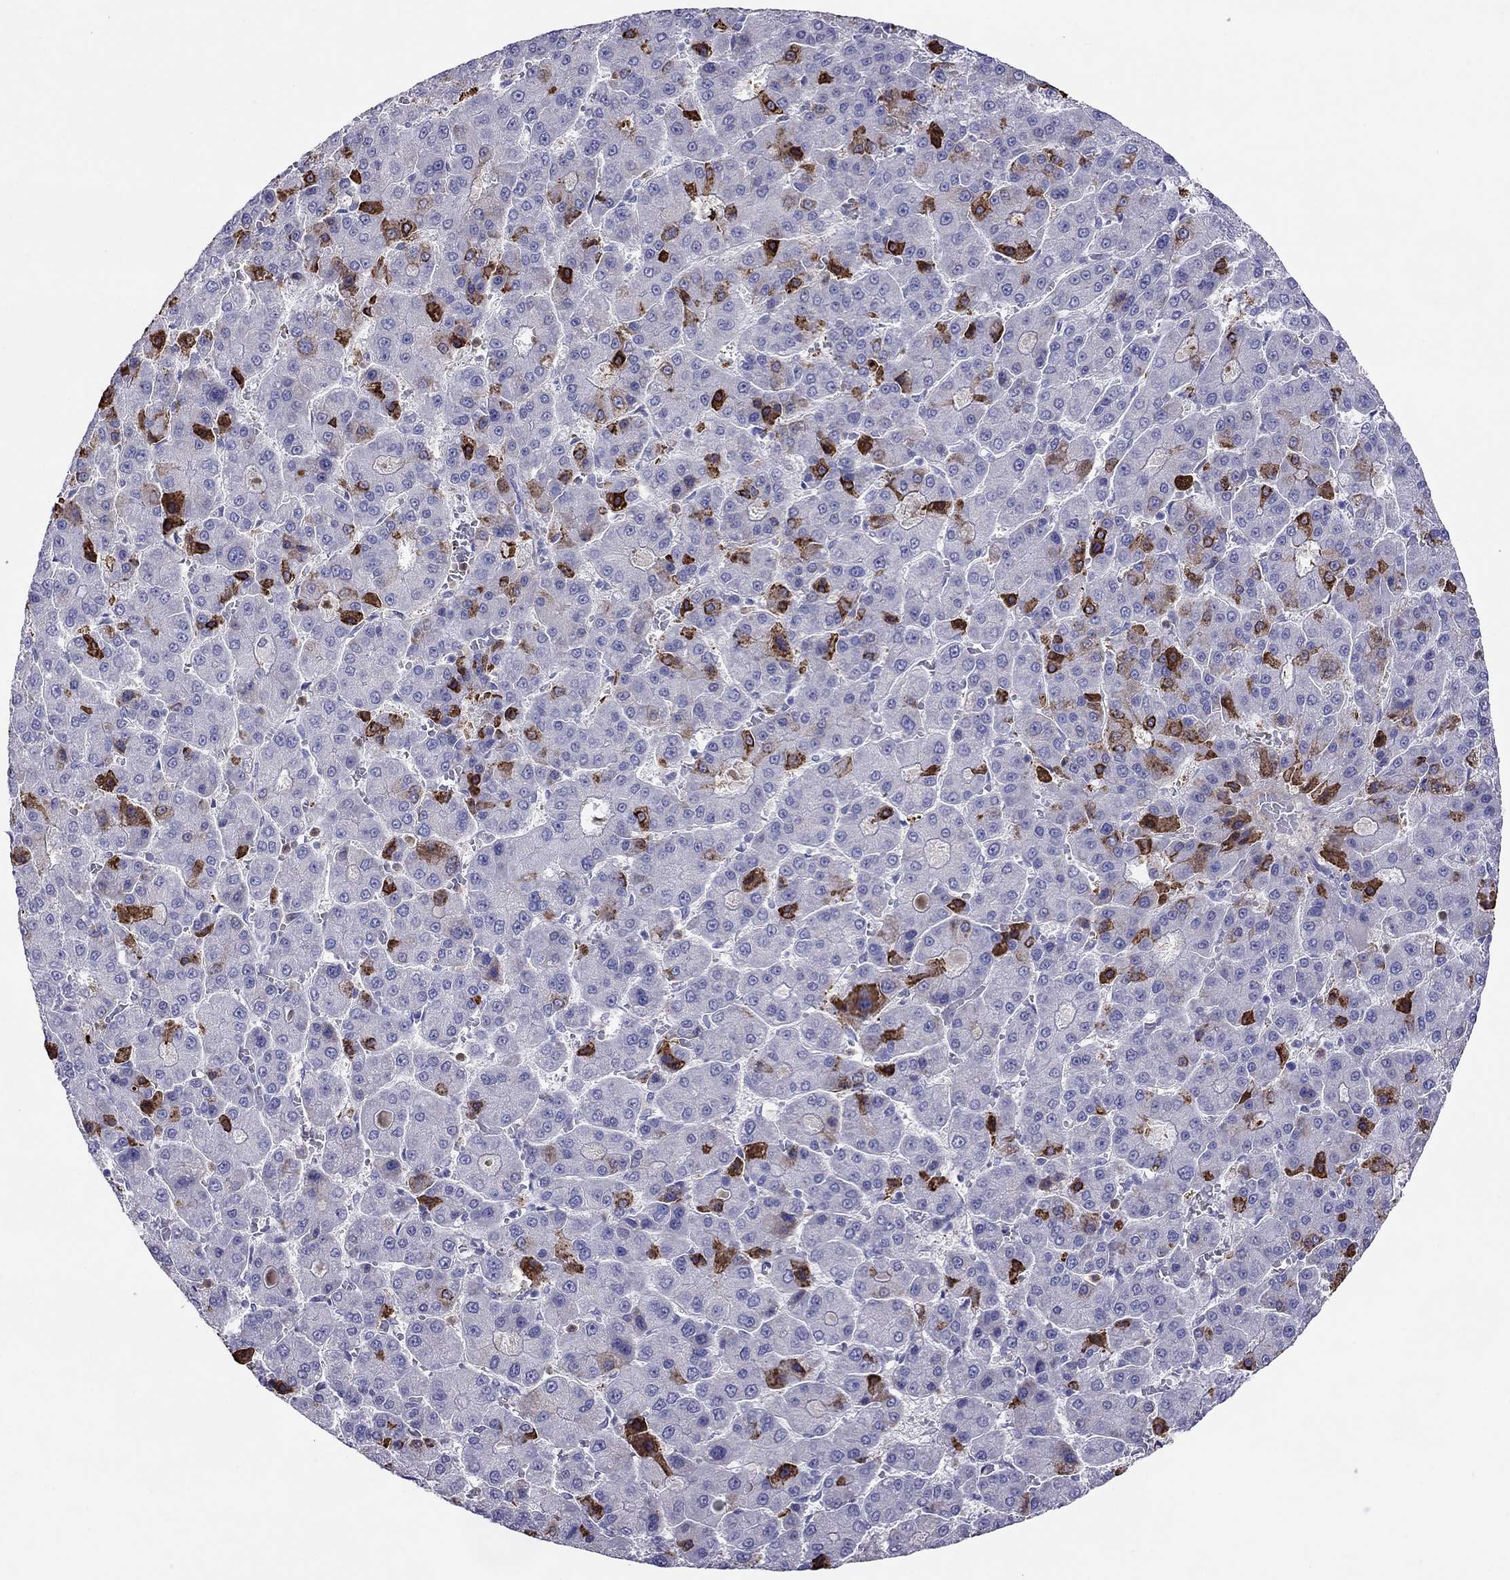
{"staining": {"intensity": "strong", "quantity": "<25%", "location": "cytoplasmic/membranous"}, "tissue": "liver cancer", "cell_type": "Tumor cells", "image_type": "cancer", "snomed": [{"axis": "morphology", "description": "Carcinoma, Hepatocellular, NOS"}, {"axis": "topography", "description": "Liver"}], "caption": "Immunohistochemistry (DAB (3,3'-diaminobenzidine)) staining of human hepatocellular carcinoma (liver) displays strong cytoplasmic/membranous protein staining in about <25% of tumor cells.", "gene": "SPINT4", "patient": {"sex": "male", "age": 70}}